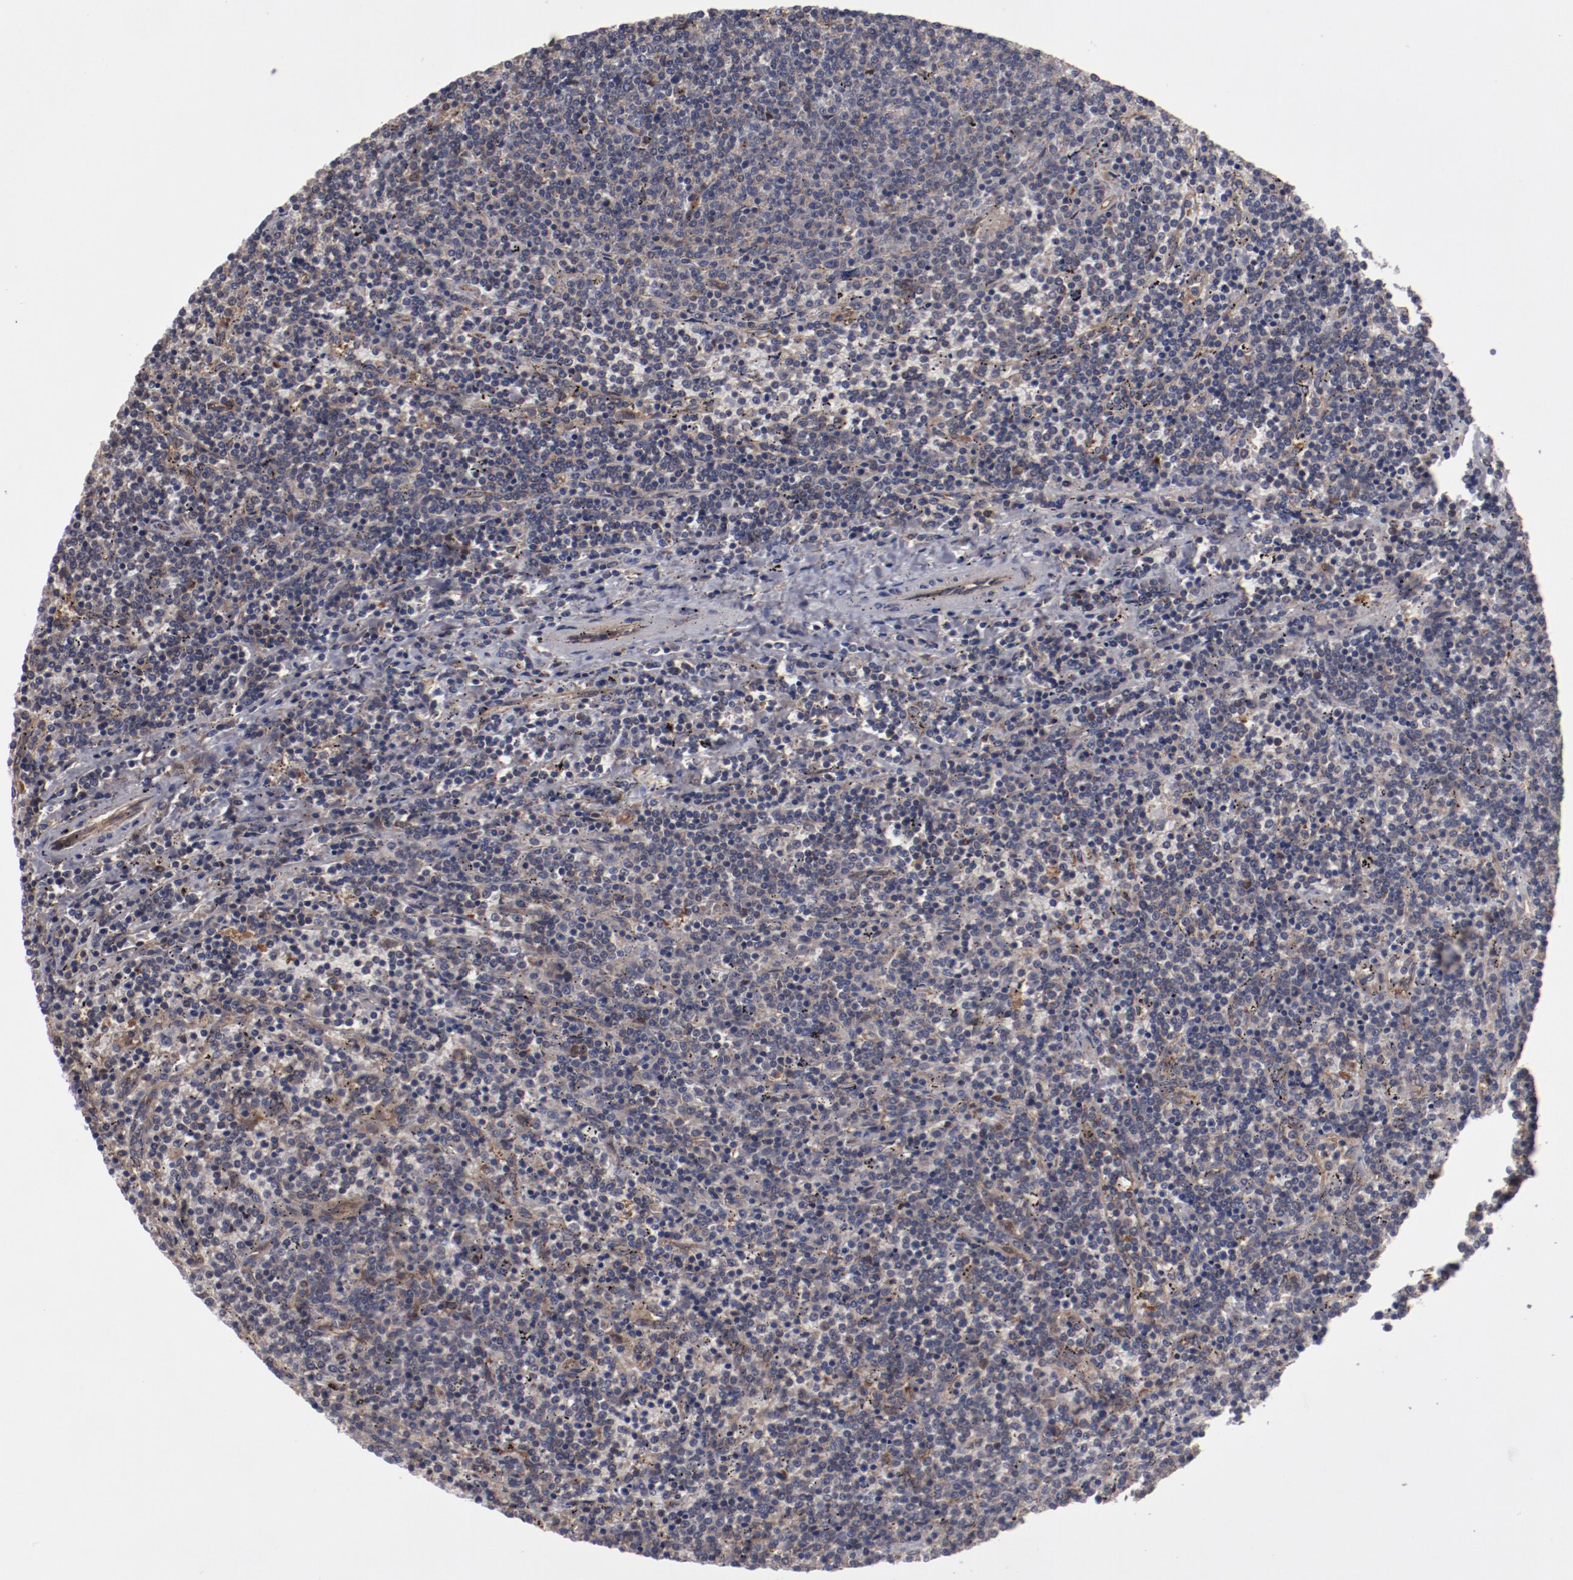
{"staining": {"intensity": "weak", "quantity": "25%-75%", "location": "cytoplasmic/membranous"}, "tissue": "lymphoma", "cell_type": "Tumor cells", "image_type": "cancer", "snomed": [{"axis": "morphology", "description": "Malignant lymphoma, non-Hodgkin's type, Low grade"}, {"axis": "topography", "description": "Spleen"}], "caption": "Immunohistochemistry (DAB) staining of low-grade malignant lymphoma, non-Hodgkin's type exhibits weak cytoplasmic/membranous protein staining in about 25%-75% of tumor cells.", "gene": "DNAAF2", "patient": {"sex": "female", "age": 50}}